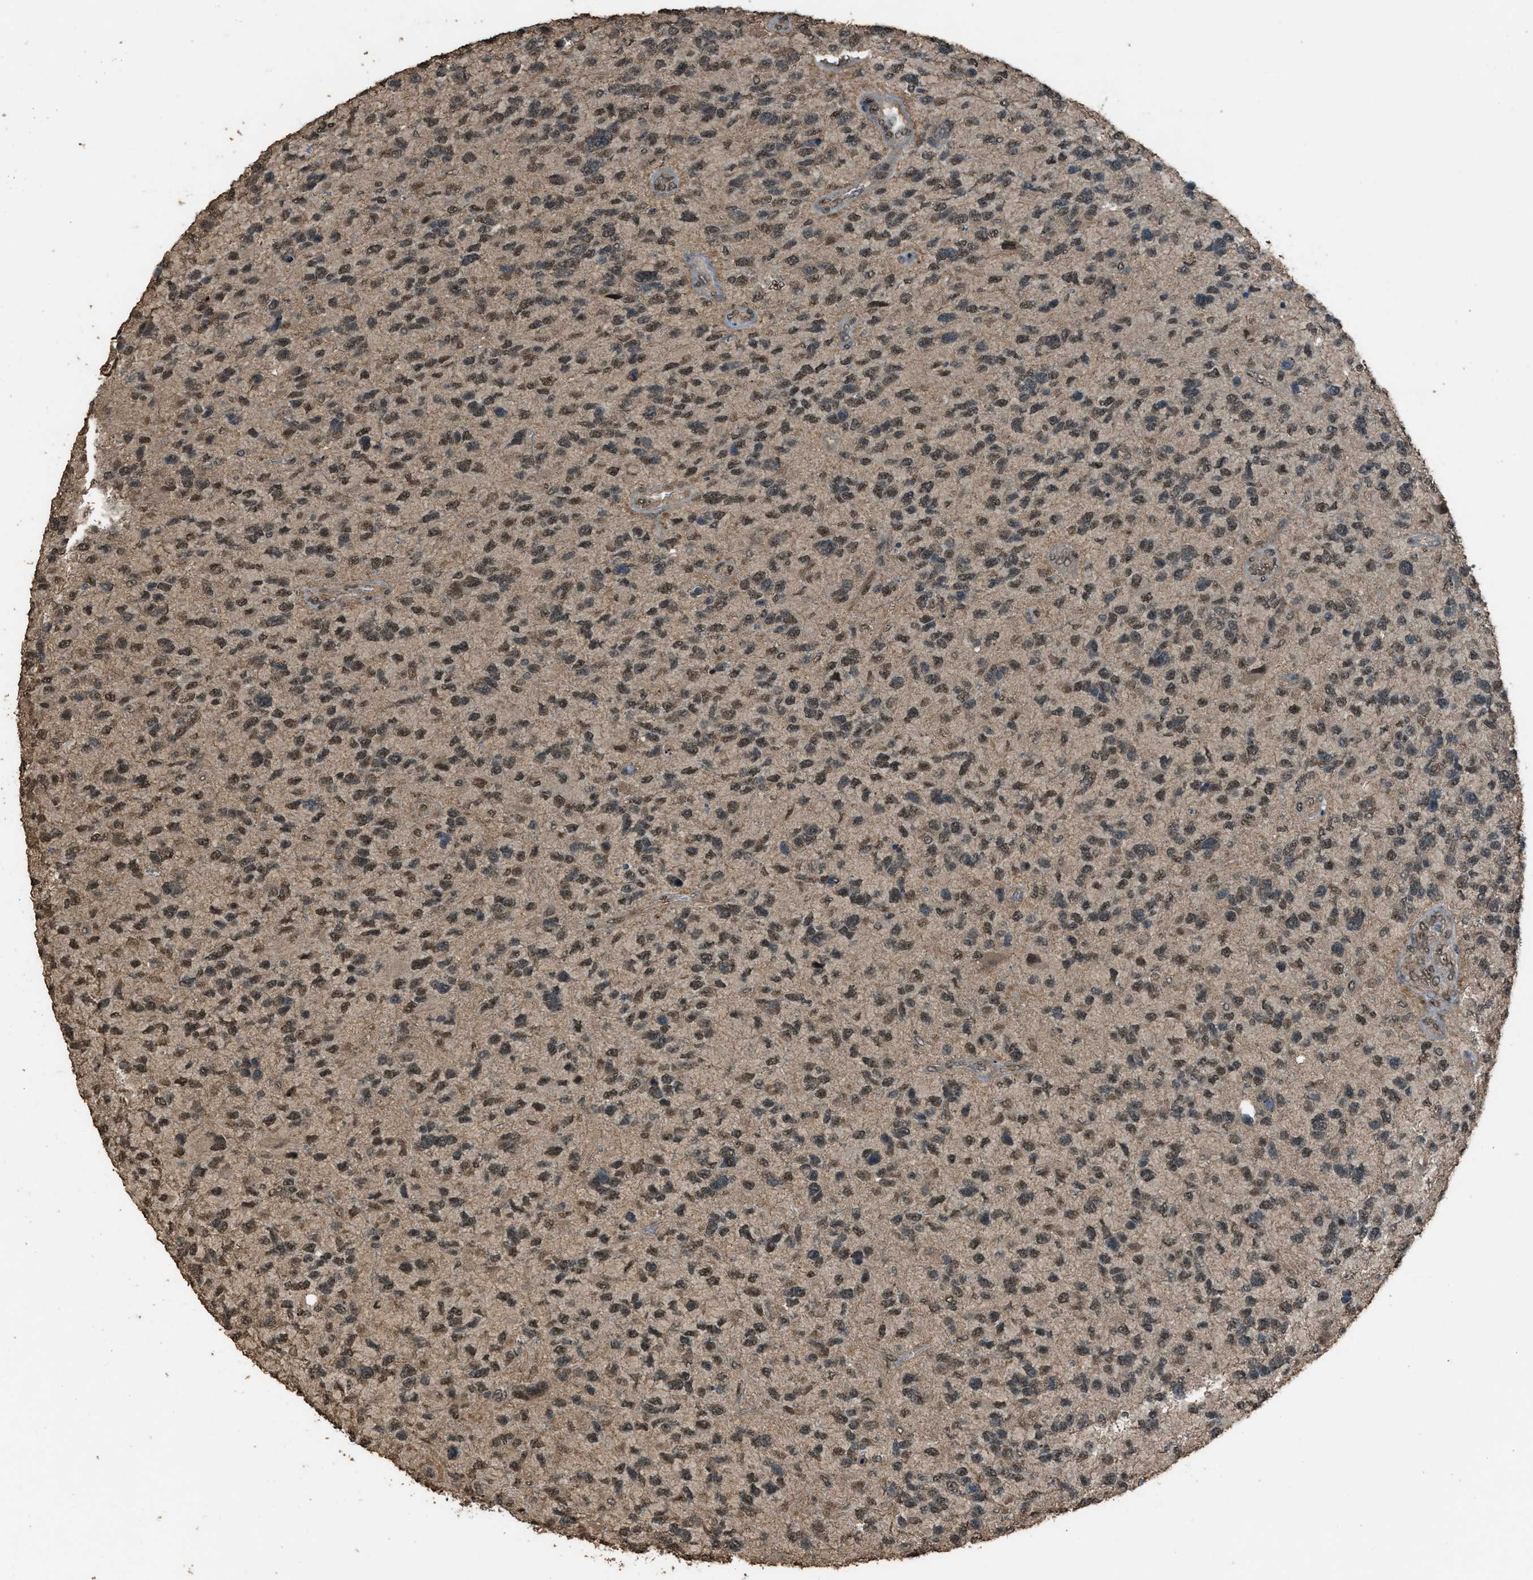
{"staining": {"intensity": "moderate", "quantity": ">75%", "location": "nuclear"}, "tissue": "glioma", "cell_type": "Tumor cells", "image_type": "cancer", "snomed": [{"axis": "morphology", "description": "Glioma, malignant, High grade"}, {"axis": "topography", "description": "Brain"}], "caption": "This histopathology image reveals immunohistochemistry staining of glioma, with medium moderate nuclear staining in approximately >75% of tumor cells.", "gene": "SERTAD2", "patient": {"sex": "female", "age": 58}}